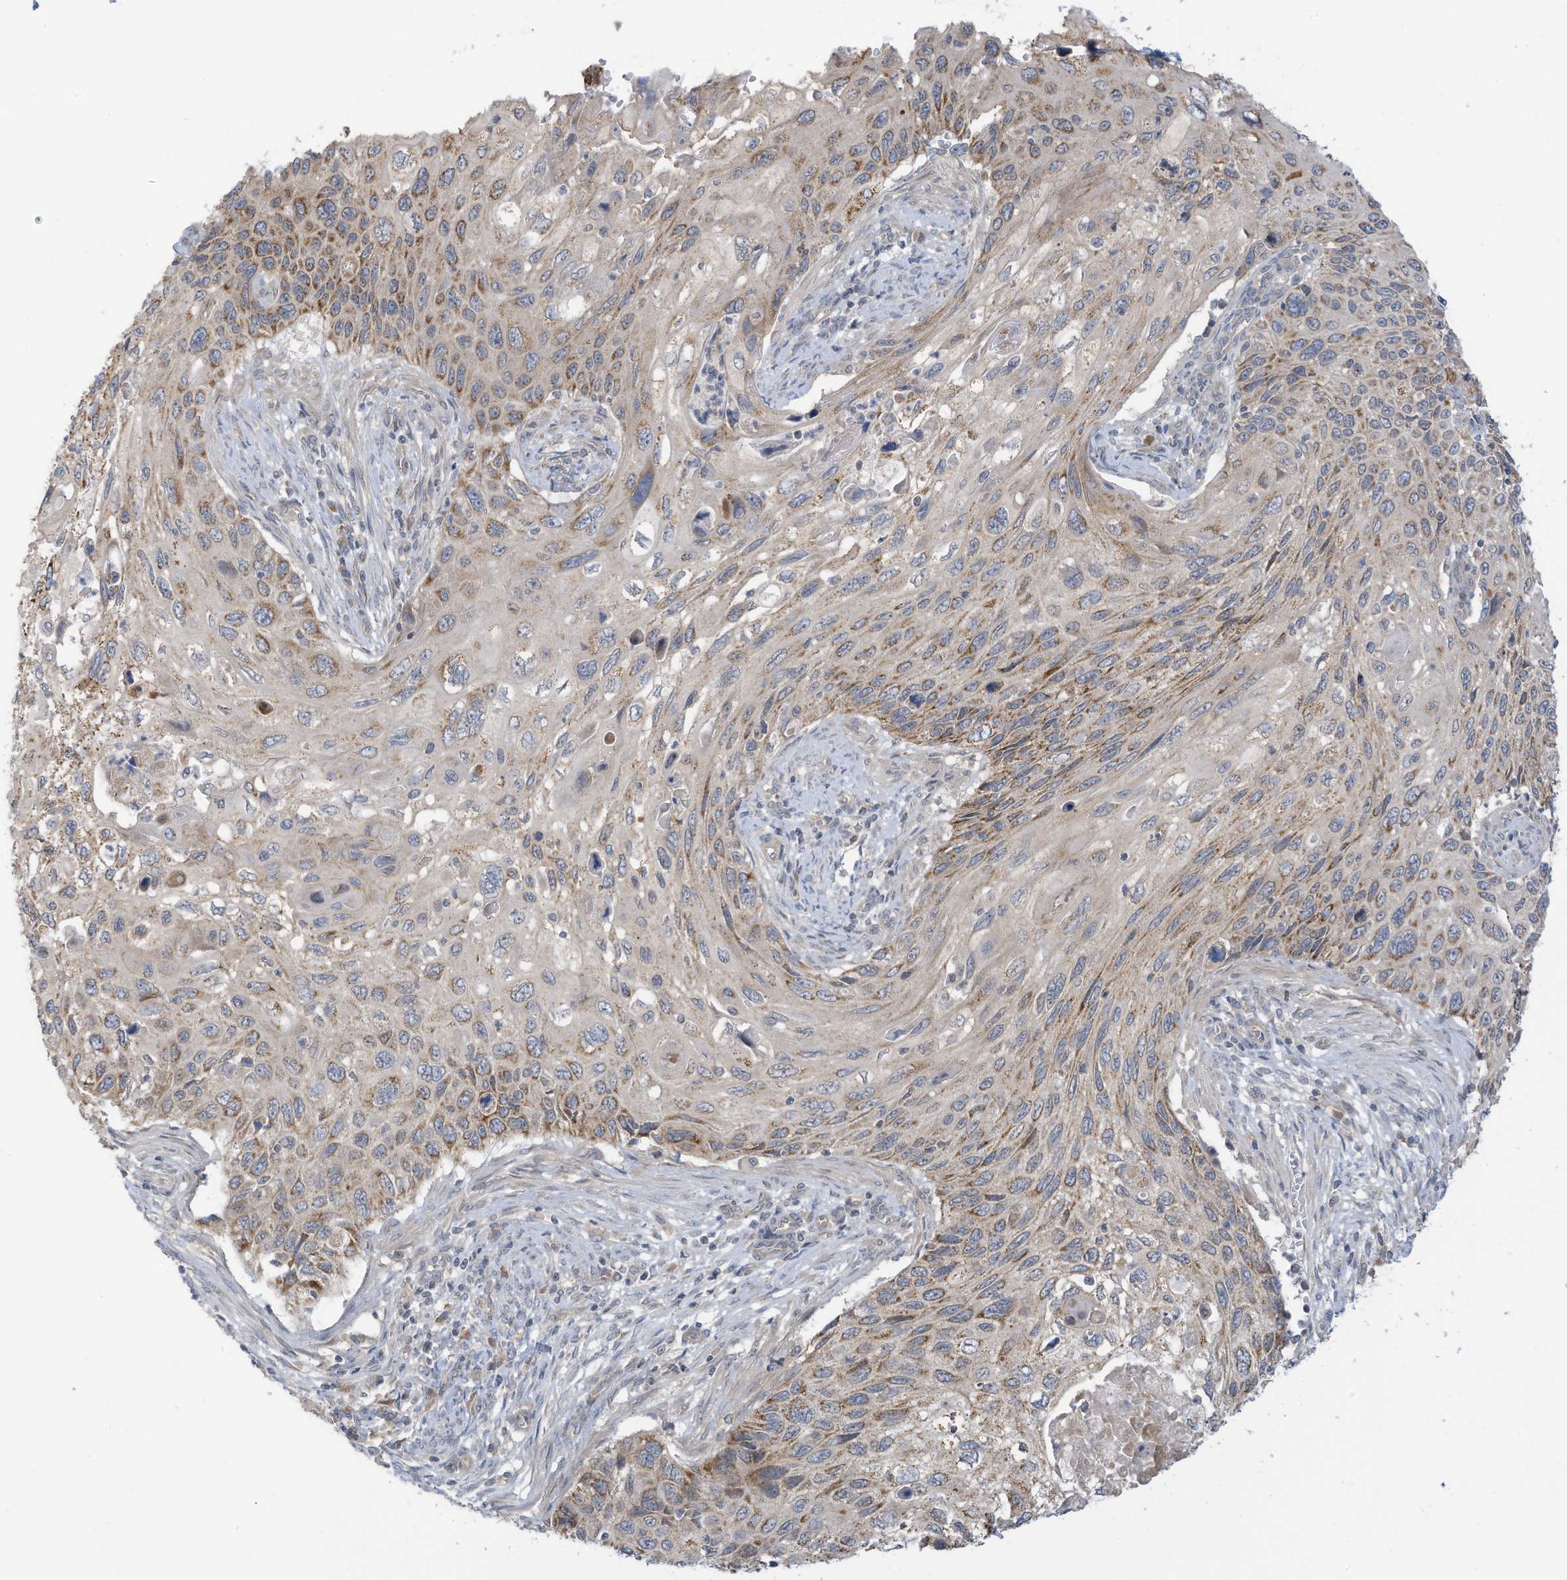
{"staining": {"intensity": "moderate", "quantity": "25%-75%", "location": "cytoplasmic/membranous"}, "tissue": "cervical cancer", "cell_type": "Tumor cells", "image_type": "cancer", "snomed": [{"axis": "morphology", "description": "Squamous cell carcinoma, NOS"}, {"axis": "topography", "description": "Cervix"}], "caption": "Moderate cytoplasmic/membranous positivity is present in about 25%-75% of tumor cells in cervical cancer (squamous cell carcinoma).", "gene": "SCGB1D2", "patient": {"sex": "female", "age": 70}}